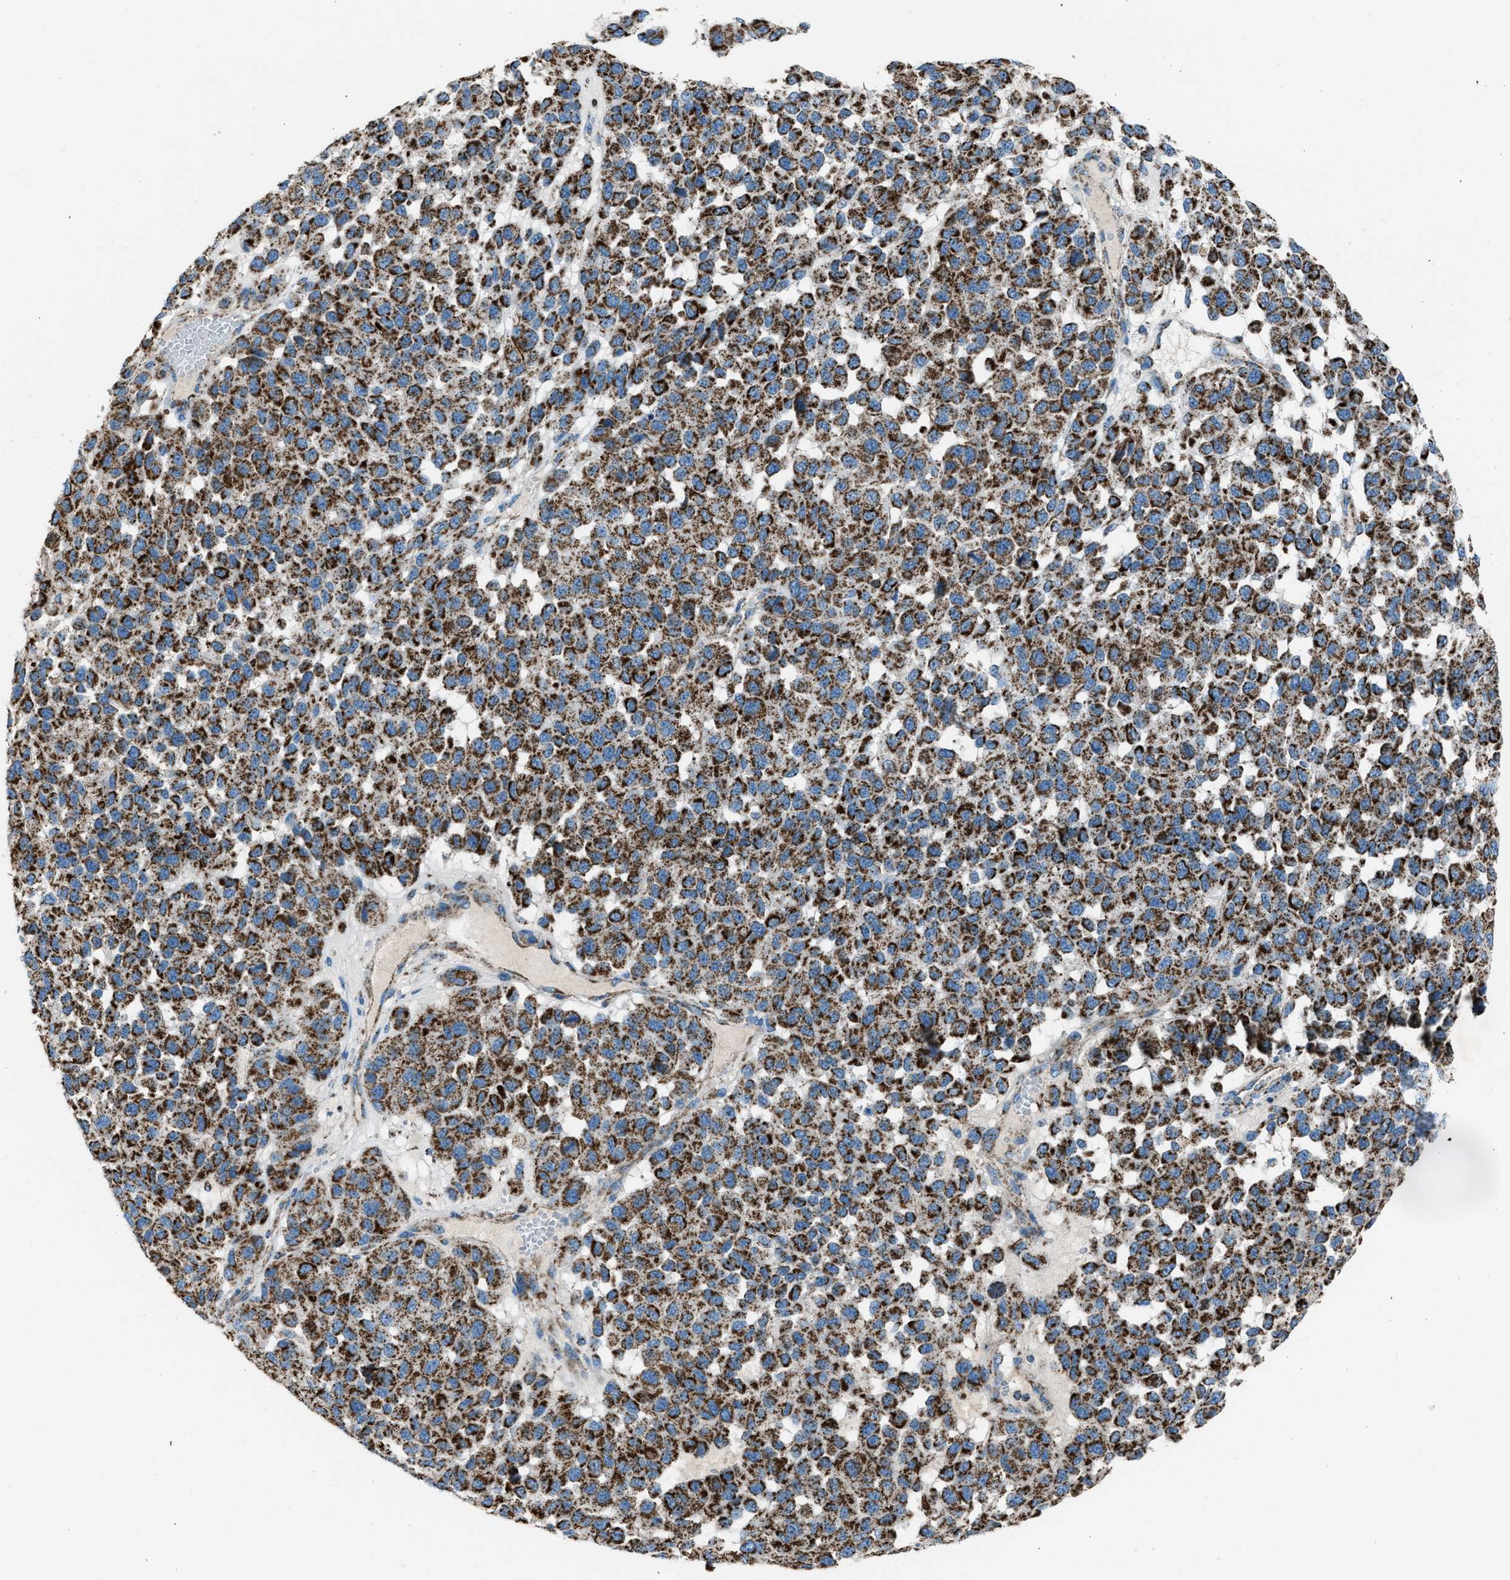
{"staining": {"intensity": "strong", "quantity": ">75%", "location": "cytoplasmic/membranous"}, "tissue": "melanoma", "cell_type": "Tumor cells", "image_type": "cancer", "snomed": [{"axis": "morphology", "description": "Malignant melanoma, NOS"}, {"axis": "topography", "description": "Skin"}], "caption": "Protein expression analysis of malignant melanoma displays strong cytoplasmic/membranous expression in about >75% of tumor cells.", "gene": "MDH2", "patient": {"sex": "male", "age": 62}}